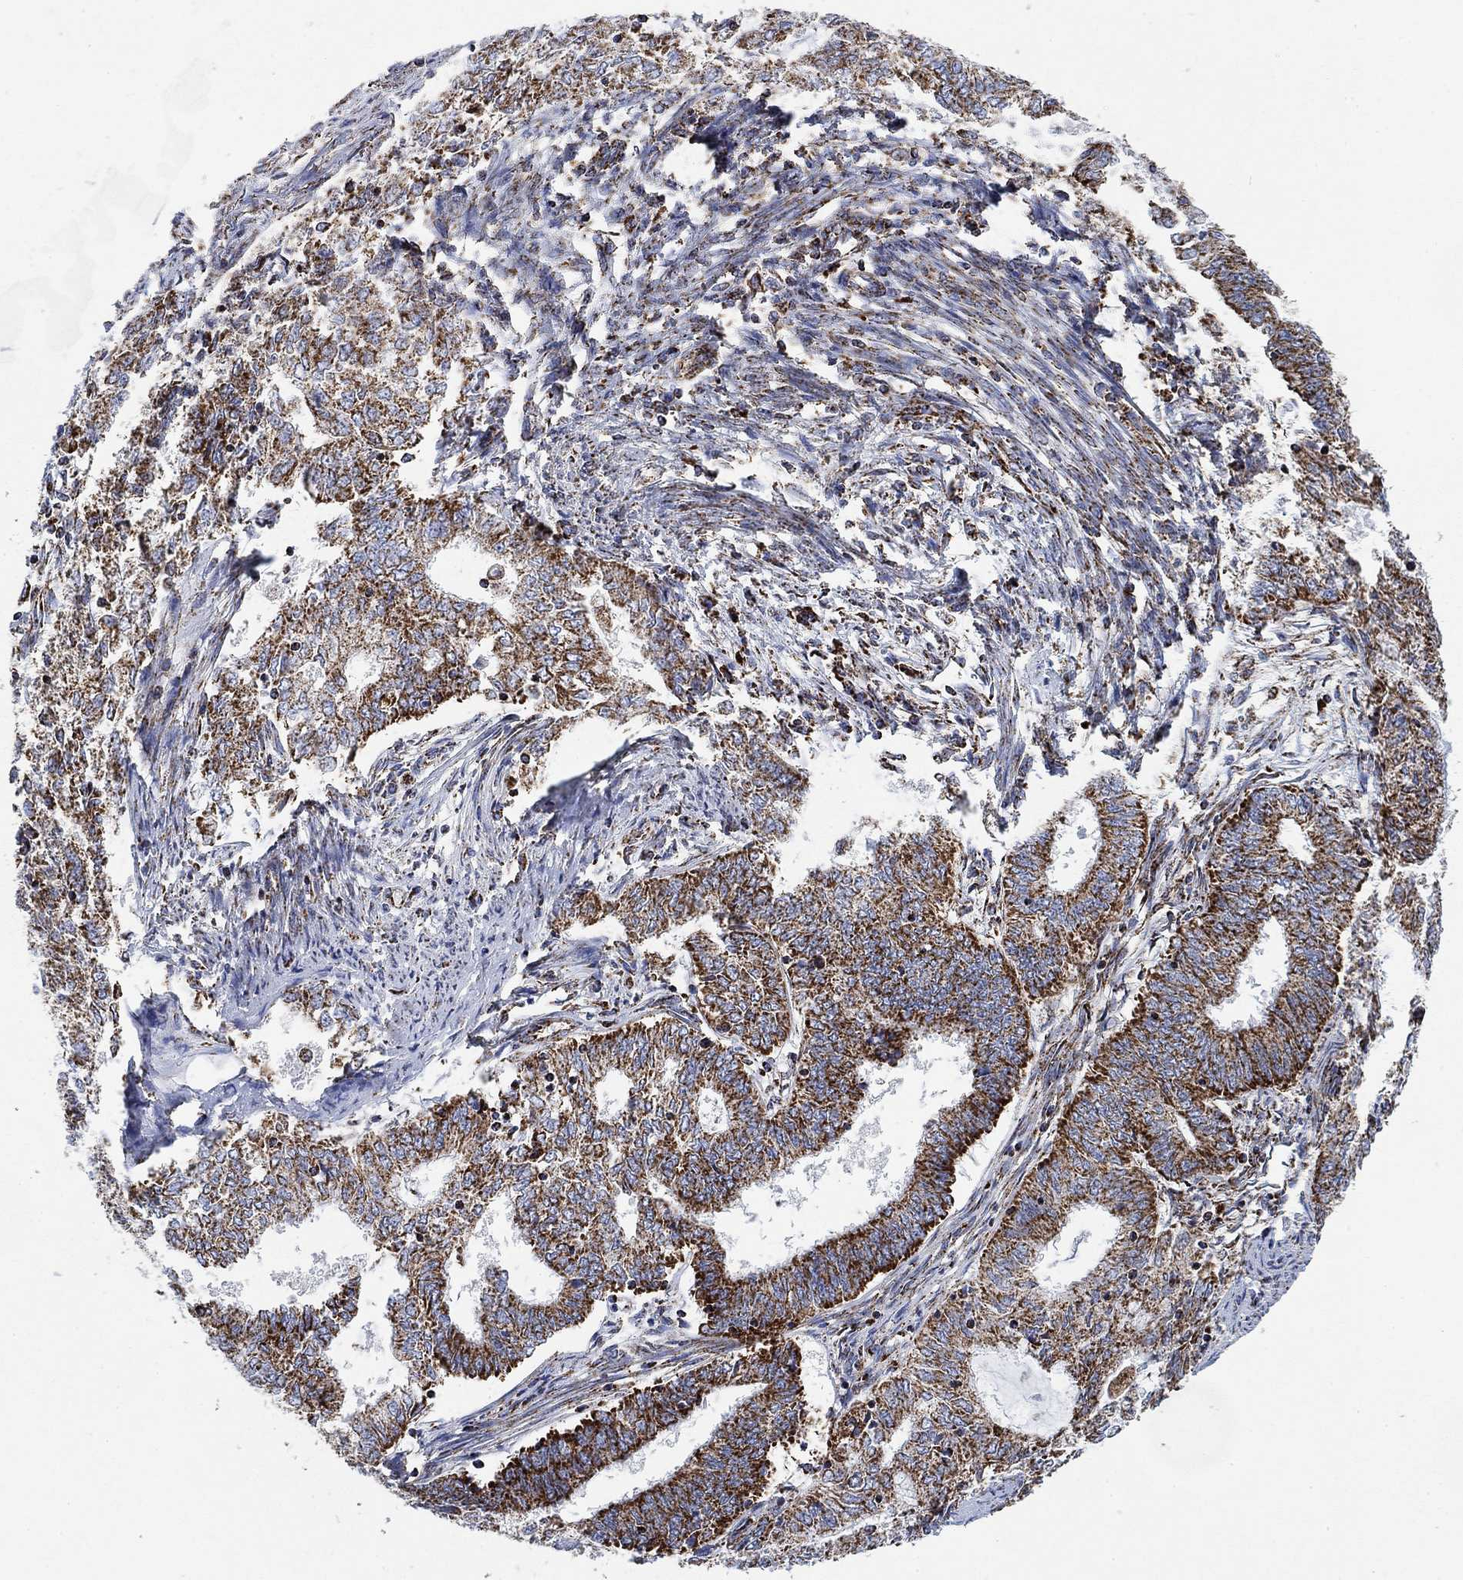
{"staining": {"intensity": "moderate", "quantity": "25%-75%", "location": "cytoplasmic/membranous"}, "tissue": "endometrial cancer", "cell_type": "Tumor cells", "image_type": "cancer", "snomed": [{"axis": "morphology", "description": "Adenocarcinoma, NOS"}, {"axis": "topography", "description": "Endometrium"}], "caption": "Protein analysis of endometrial adenocarcinoma tissue demonstrates moderate cytoplasmic/membranous staining in about 25%-75% of tumor cells.", "gene": "NDUFS3", "patient": {"sex": "female", "age": 62}}